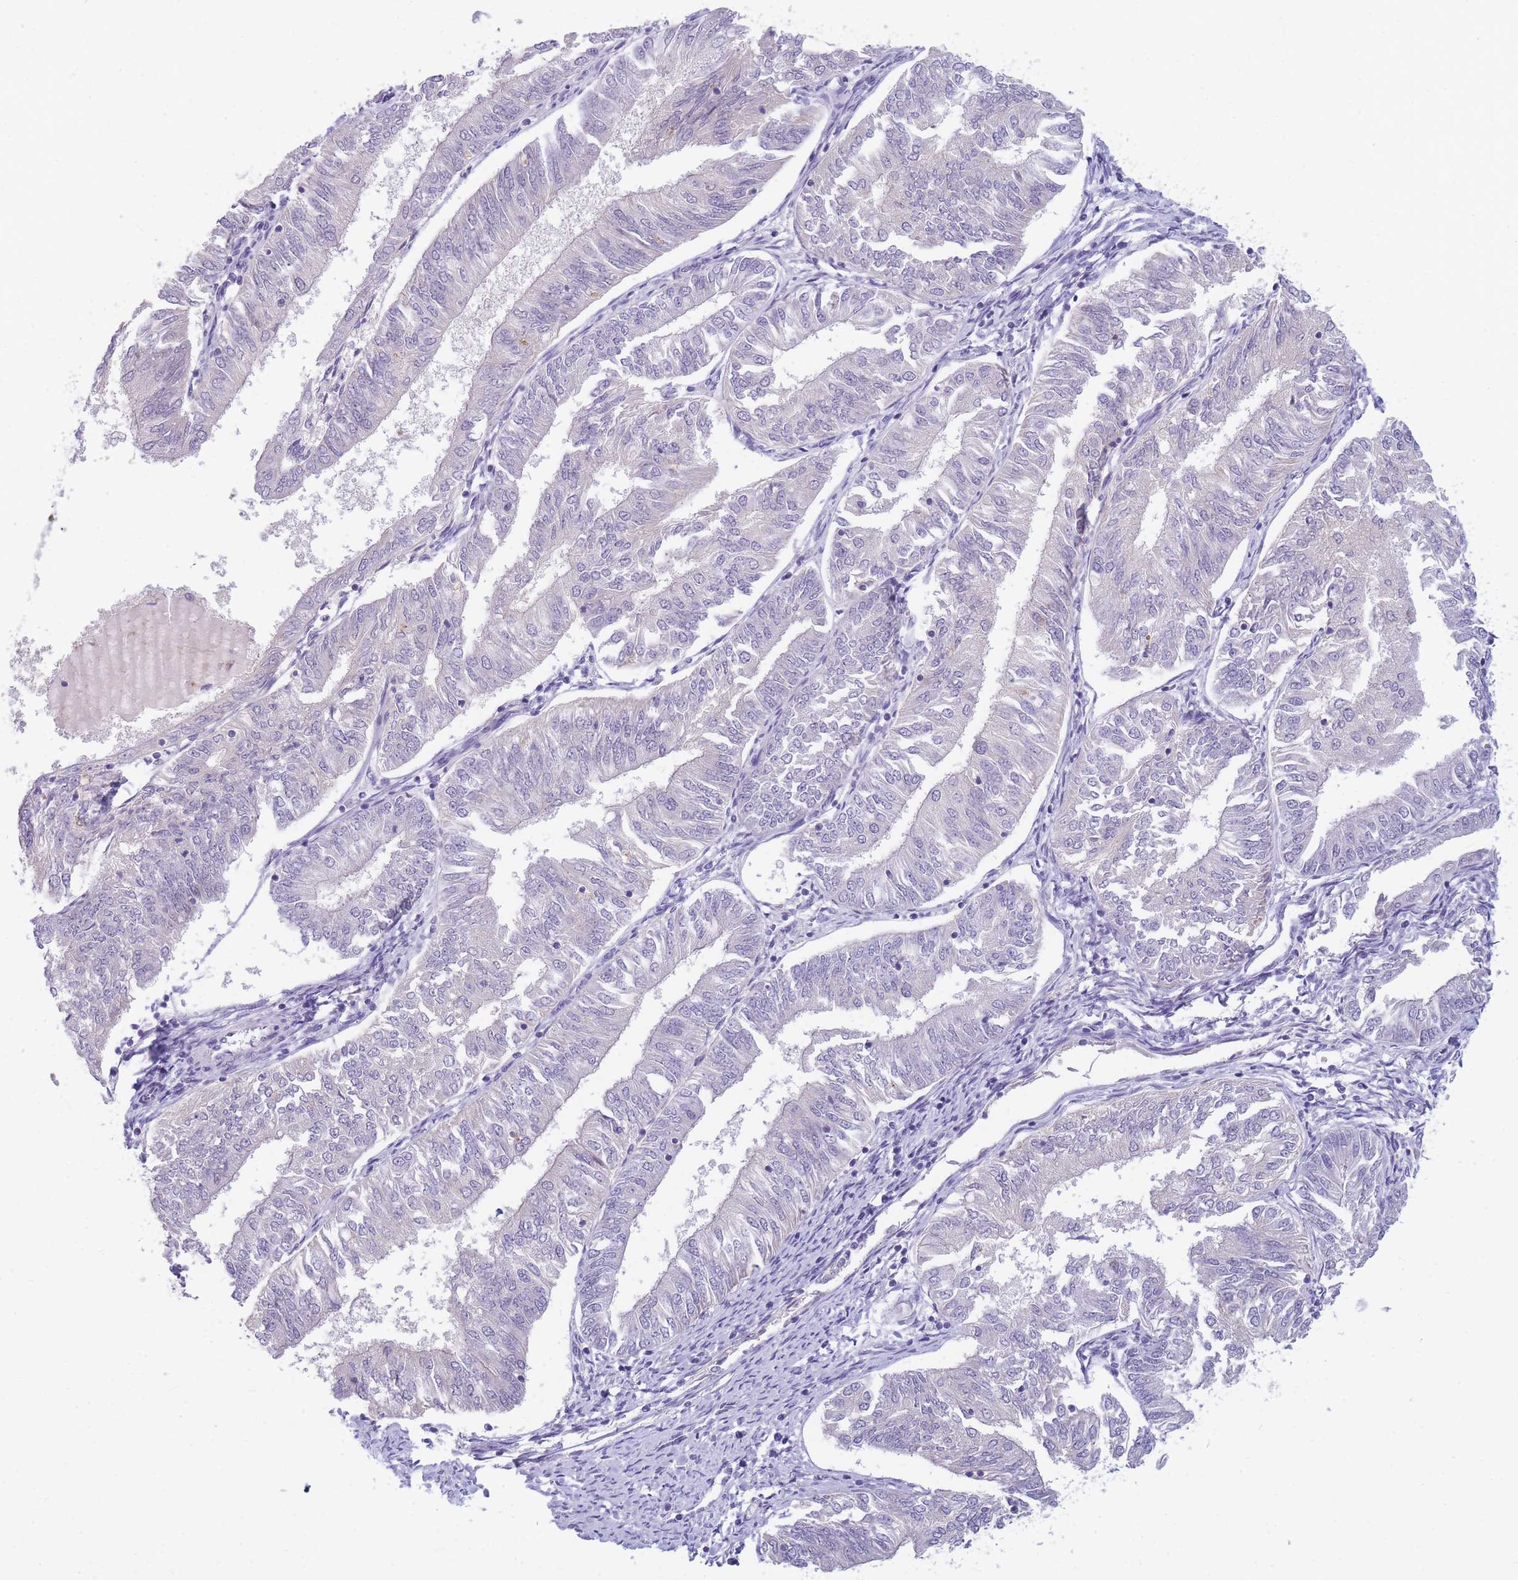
{"staining": {"intensity": "negative", "quantity": "none", "location": "none"}, "tissue": "endometrial cancer", "cell_type": "Tumor cells", "image_type": "cancer", "snomed": [{"axis": "morphology", "description": "Adenocarcinoma, NOS"}, {"axis": "topography", "description": "Endometrium"}], "caption": "Immunohistochemistry image of adenocarcinoma (endometrial) stained for a protein (brown), which reveals no staining in tumor cells.", "gene": "DDX49", "patient": {"sex": "female", "age": 58}}